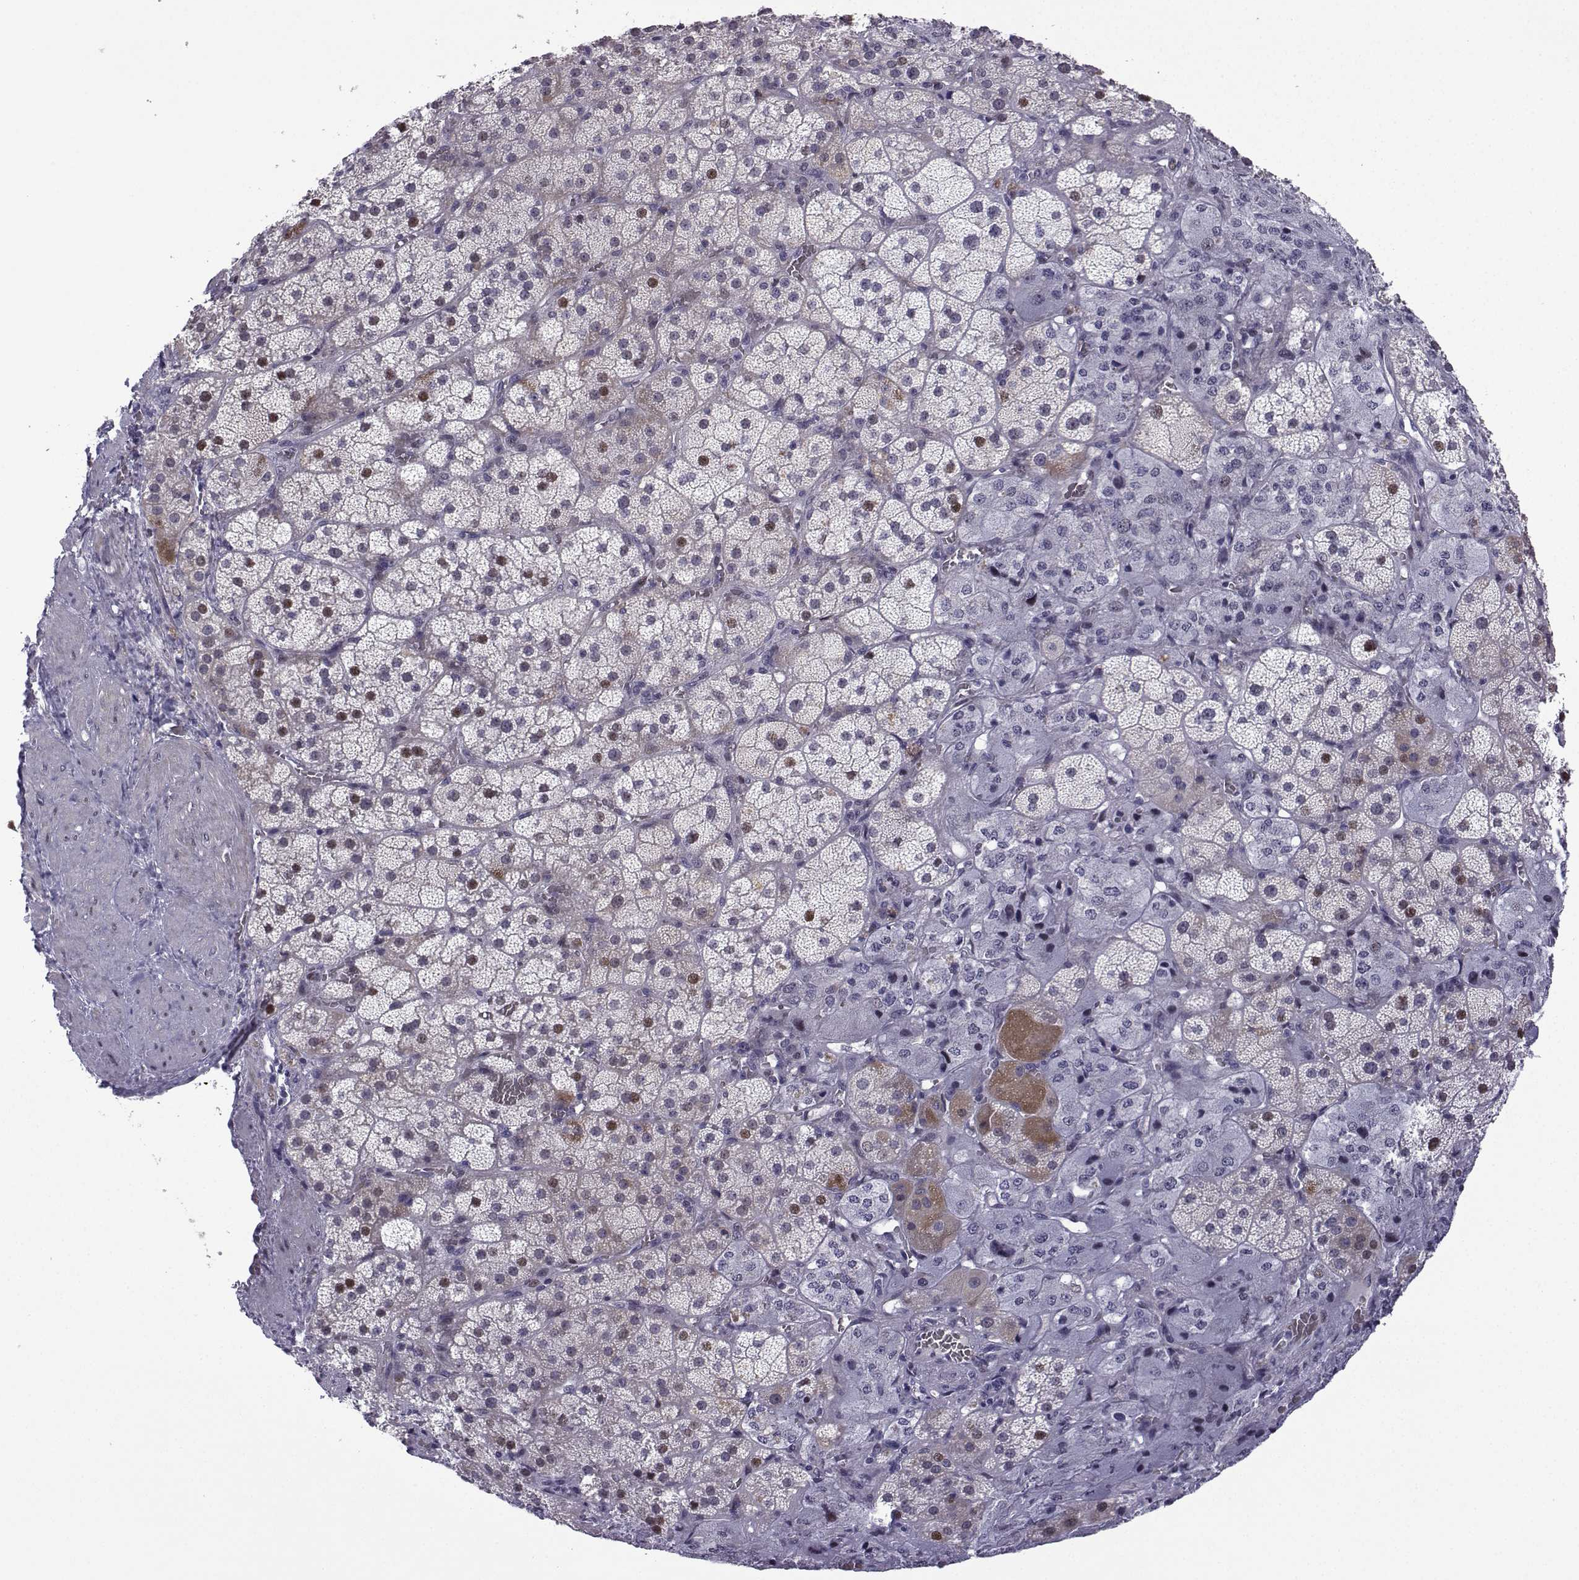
{"staining": {"intensity": "moderate", "quantity": "<25%", "location": "cytoplasmic/membranous,nuclear"}, "tissue": "adrenal gland", "cell_type": "Glandular cells", "image_type": "normal", "snomed": [{"axis": "morphology", "description": "Normal tissue, NOS"}, {"axis": "topography", "description": "Adrenal gland"}], "caption": "About <25% of glandular cells in unremarkable human adrenal gland demonstrate moderate cytoplasmic/membranous,nuclear protein positivity as visualized by brown immunohistochemical staining.", "gene": "CFAP70", "patient": {"sex": "male", "age": 57}}